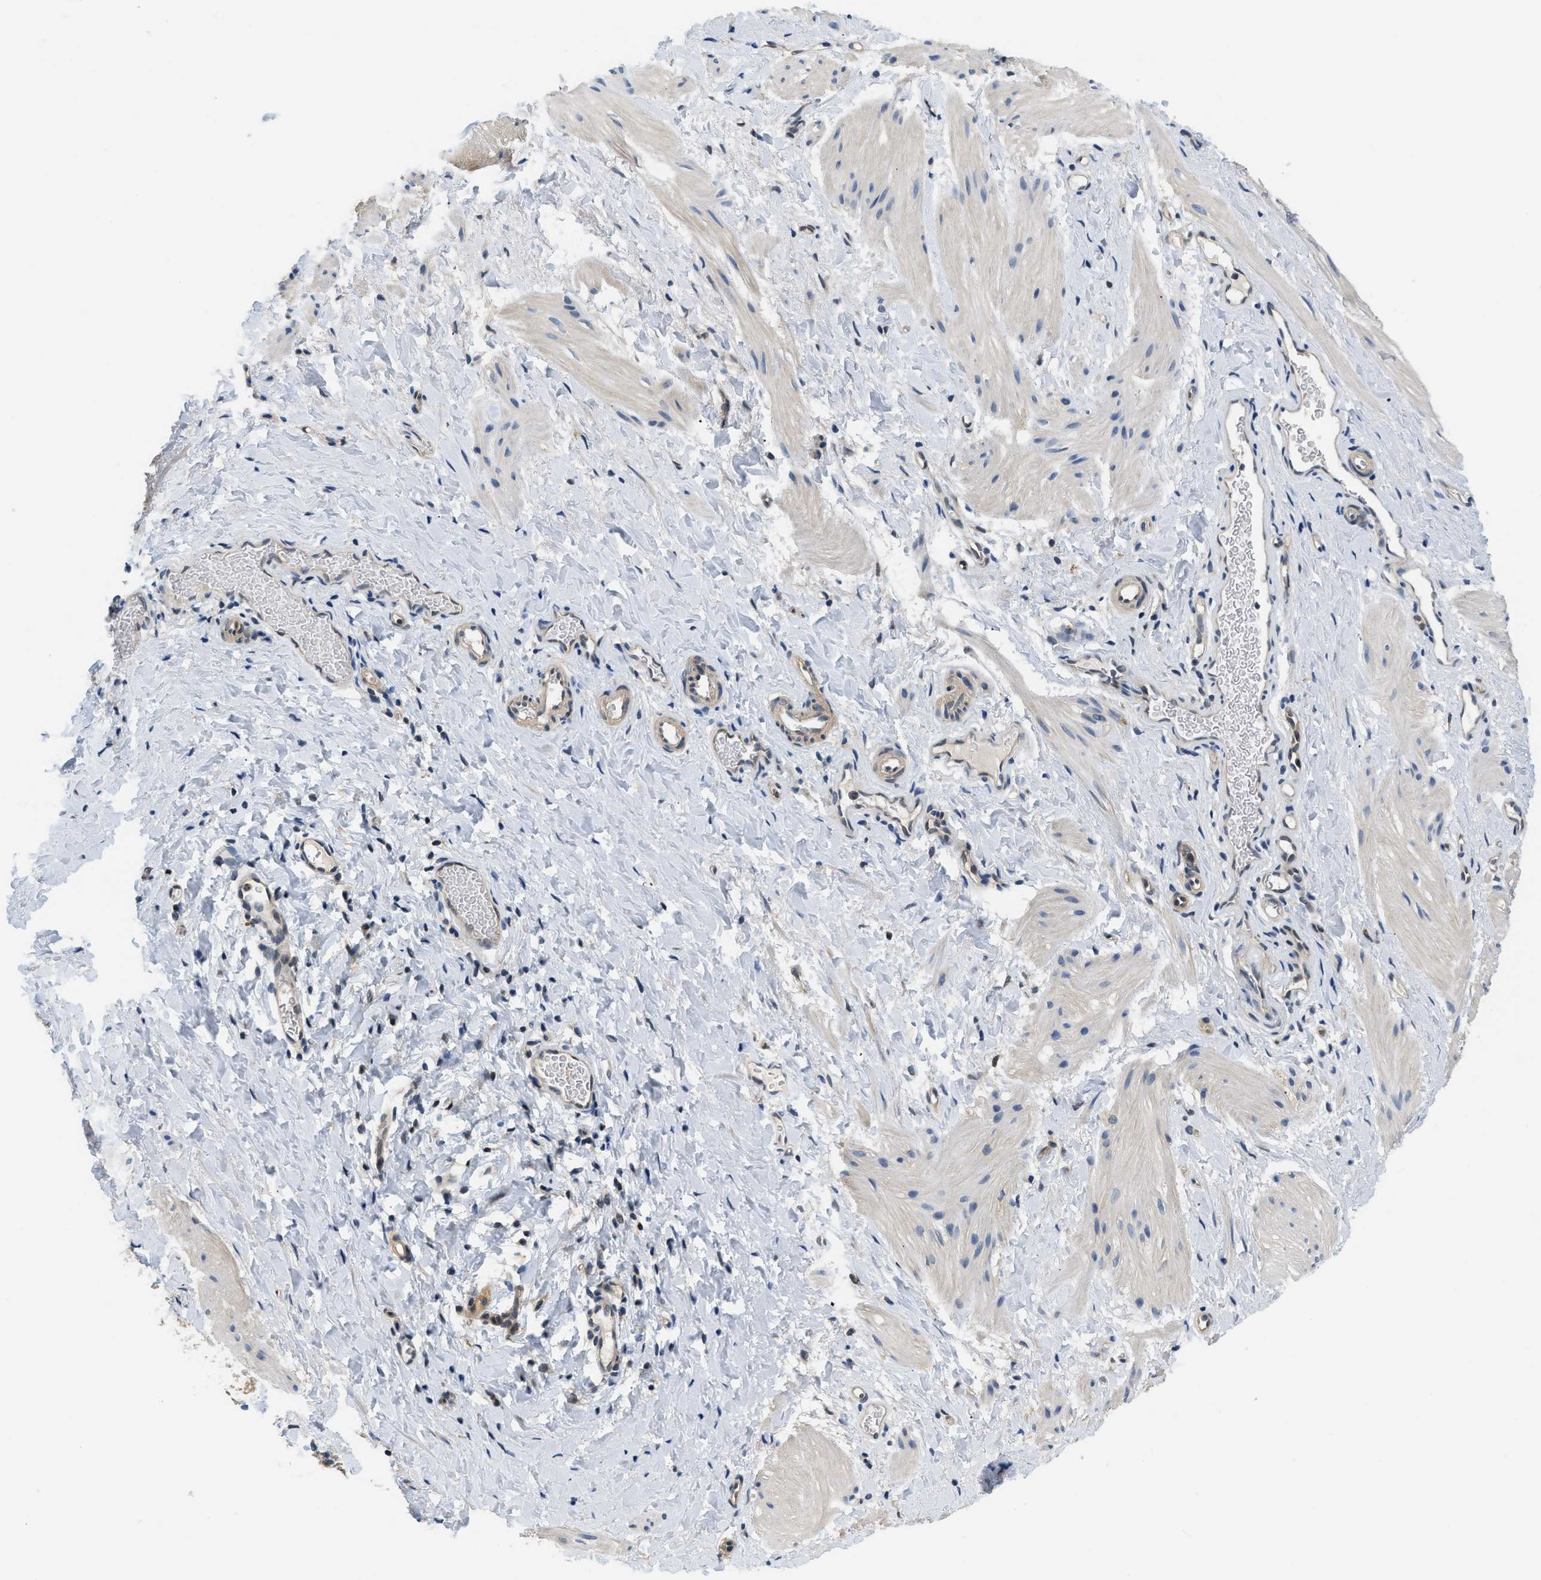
{"staining": {"intensity": "weak", "quantity": "<25%", "location": "cytoplasmic/membranous"}, "tissue": "smooth muscle", "cell_type": "Smooth muscle cells", "image_type": "normal", "snomed": [{"axis": "morphology", "description": "Normal tissue, NOS"}, {"axis": "topography", "description": "Smooth muscle"}], "caption": "This is a photomicrograph of IHC staining of unremarkable smooth muscle, which shows no staining in smooth muscle cells. (Brightfield microscopy of DAB (3,3'-diaminobenzidine) IHC at high magnification).", "gene": "EIF4EBP2", "patient": {"sex": "male", "age": 16}}